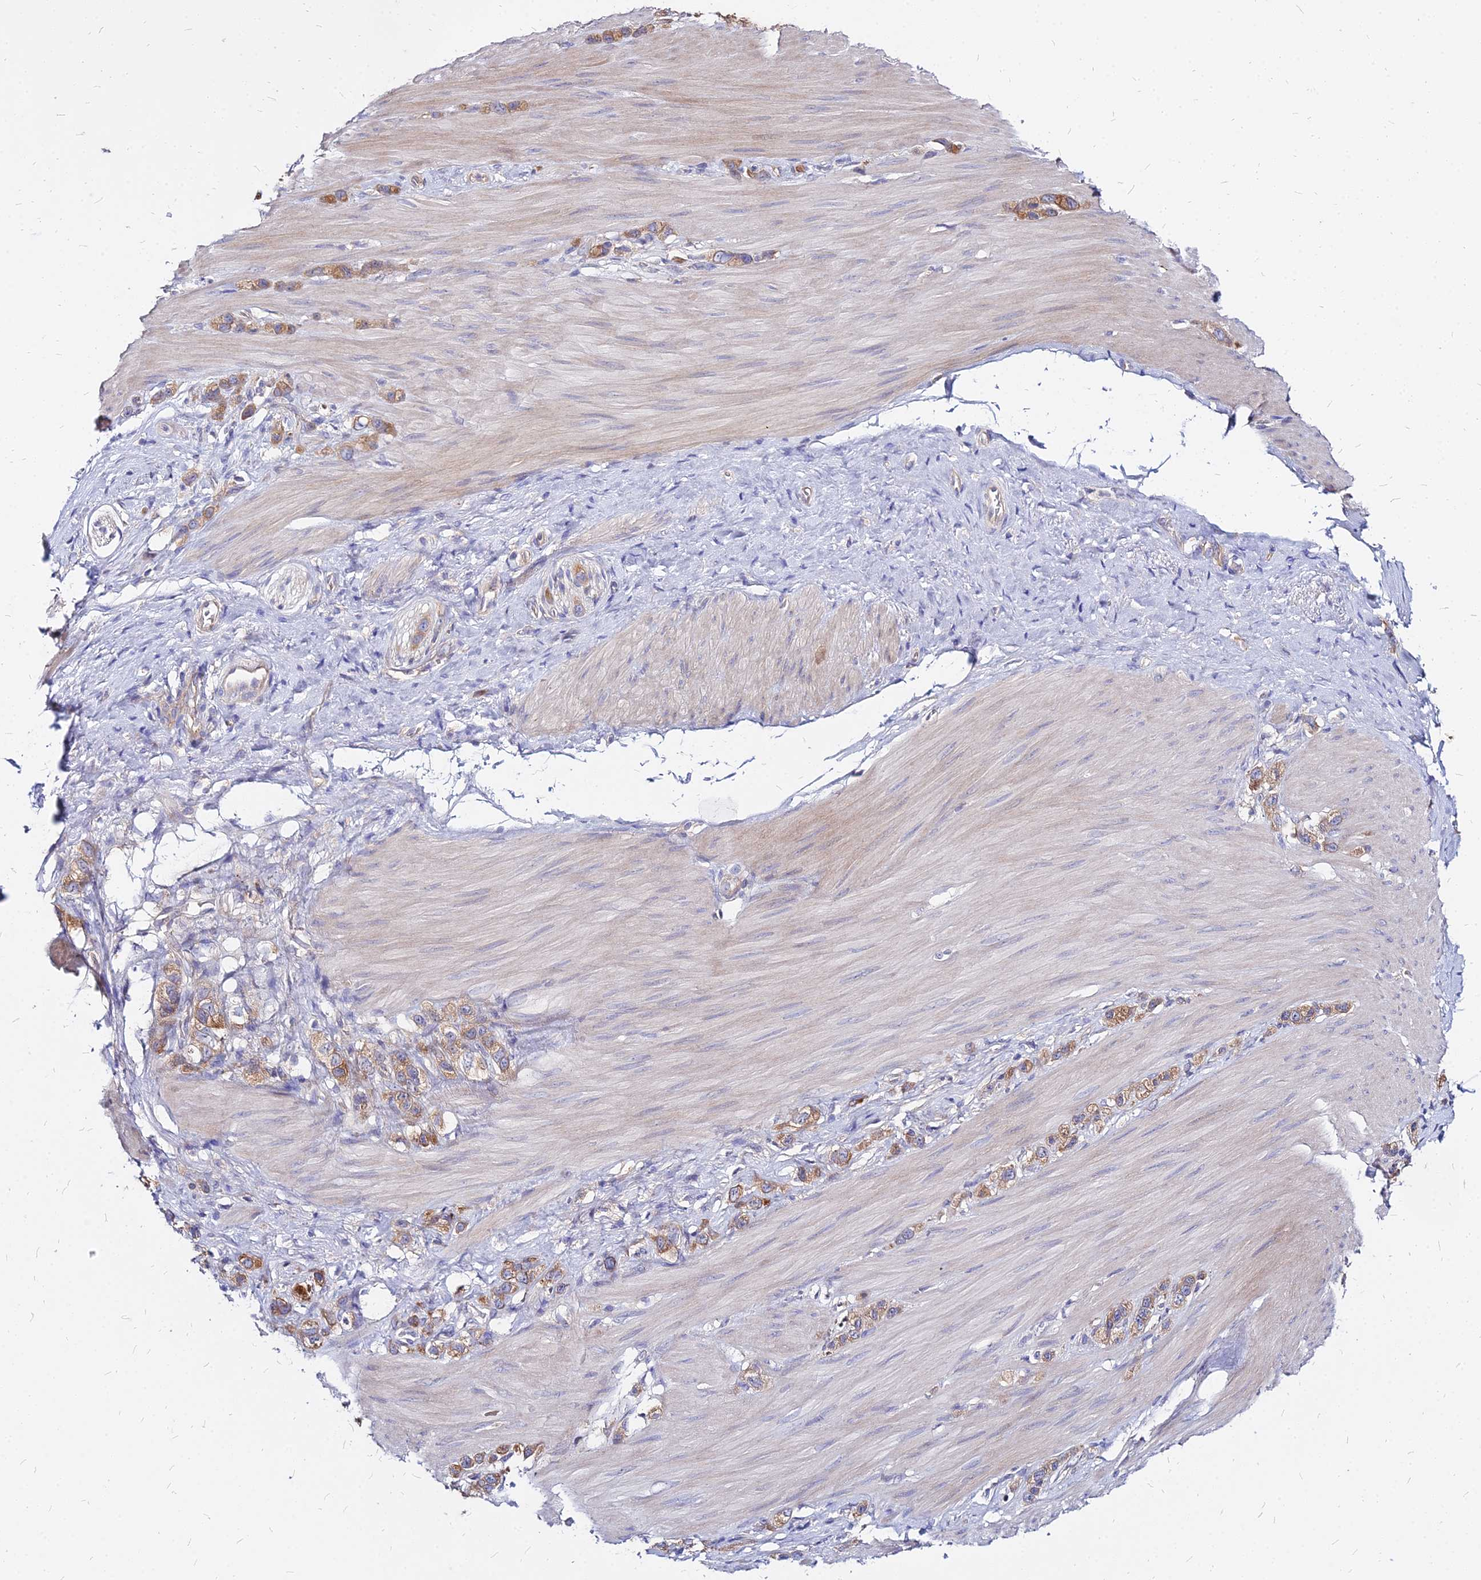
{"staining": {"intensity": "moderate", "quantity": ">75%", "location": "cytoplasmic/membranous"}, "tissue": "stomach cancer", "cell_type": "Tumor cells", "image_type": "cancer", "snomed": [{"axis": "morphology", "description": "Adenocarcinoma, NOS"}, {"axis": "topography", "description": "Stomach"}], "caption": "The immunohistochemical stain shows moderate cytoplasmic/membranous staining in tumor cells of stomach cancer tissue.", "gene": "COMMD10", "patient": {"sex": "female", "age": 65}}